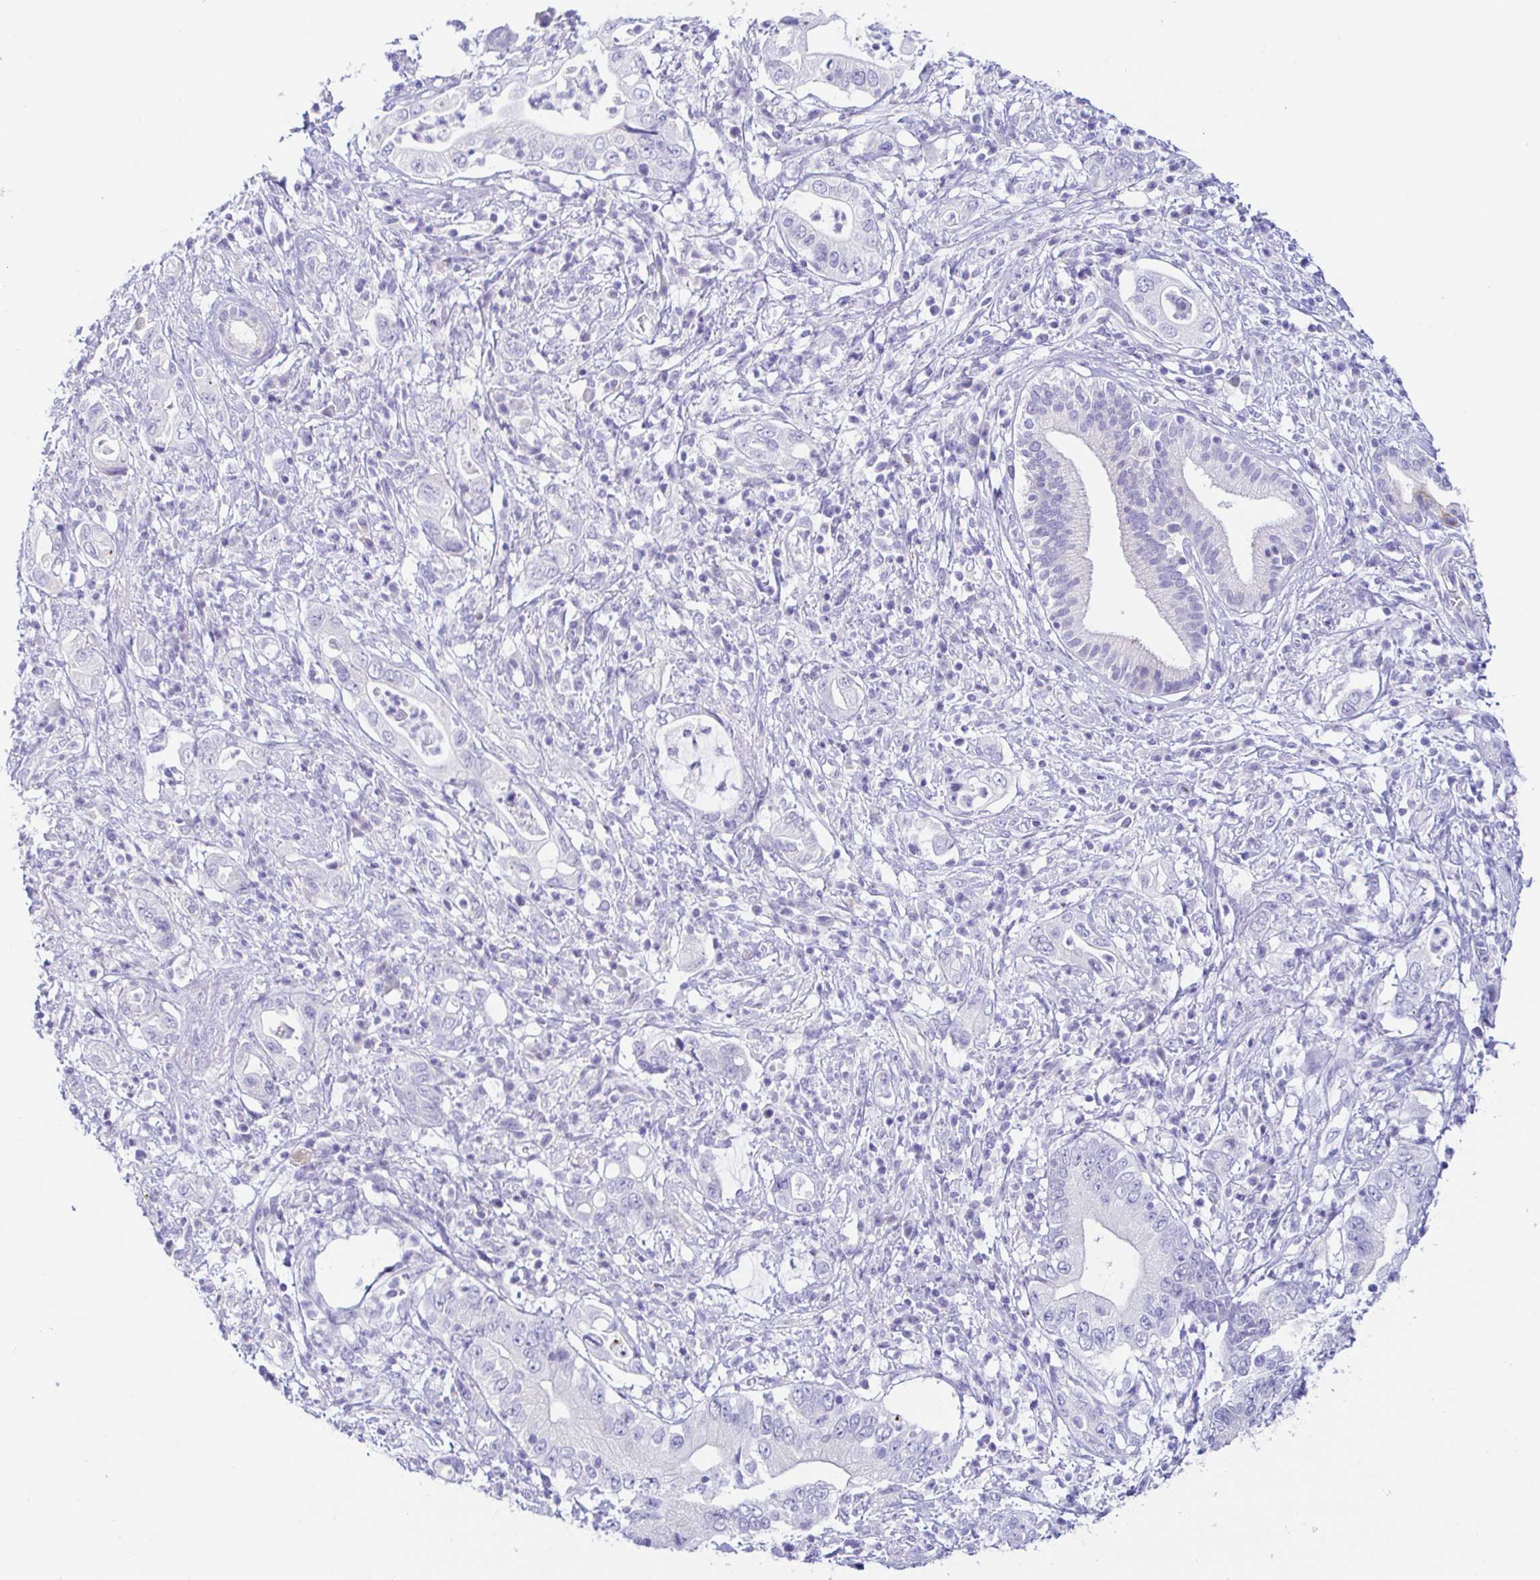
{"staining": {"intensity": "negative", "quantity": "none", "location": "none"}, "tissue": "pancreatic cancer", "cell_type": "Tumor cells", "image_type": "cancer", "snomed": [{"axis": "morphology", "description": "Adenocarcinoma, NOS"}, {"axis": "topography", "description": "Pancreas"}], "caption": "Protein analysis of pancreatic cancer (adenocarcinoma) exhibits no significant expression in tumor cells.", "gene": "PINLYP", "patient": {"sex": "female", "age": 72}}